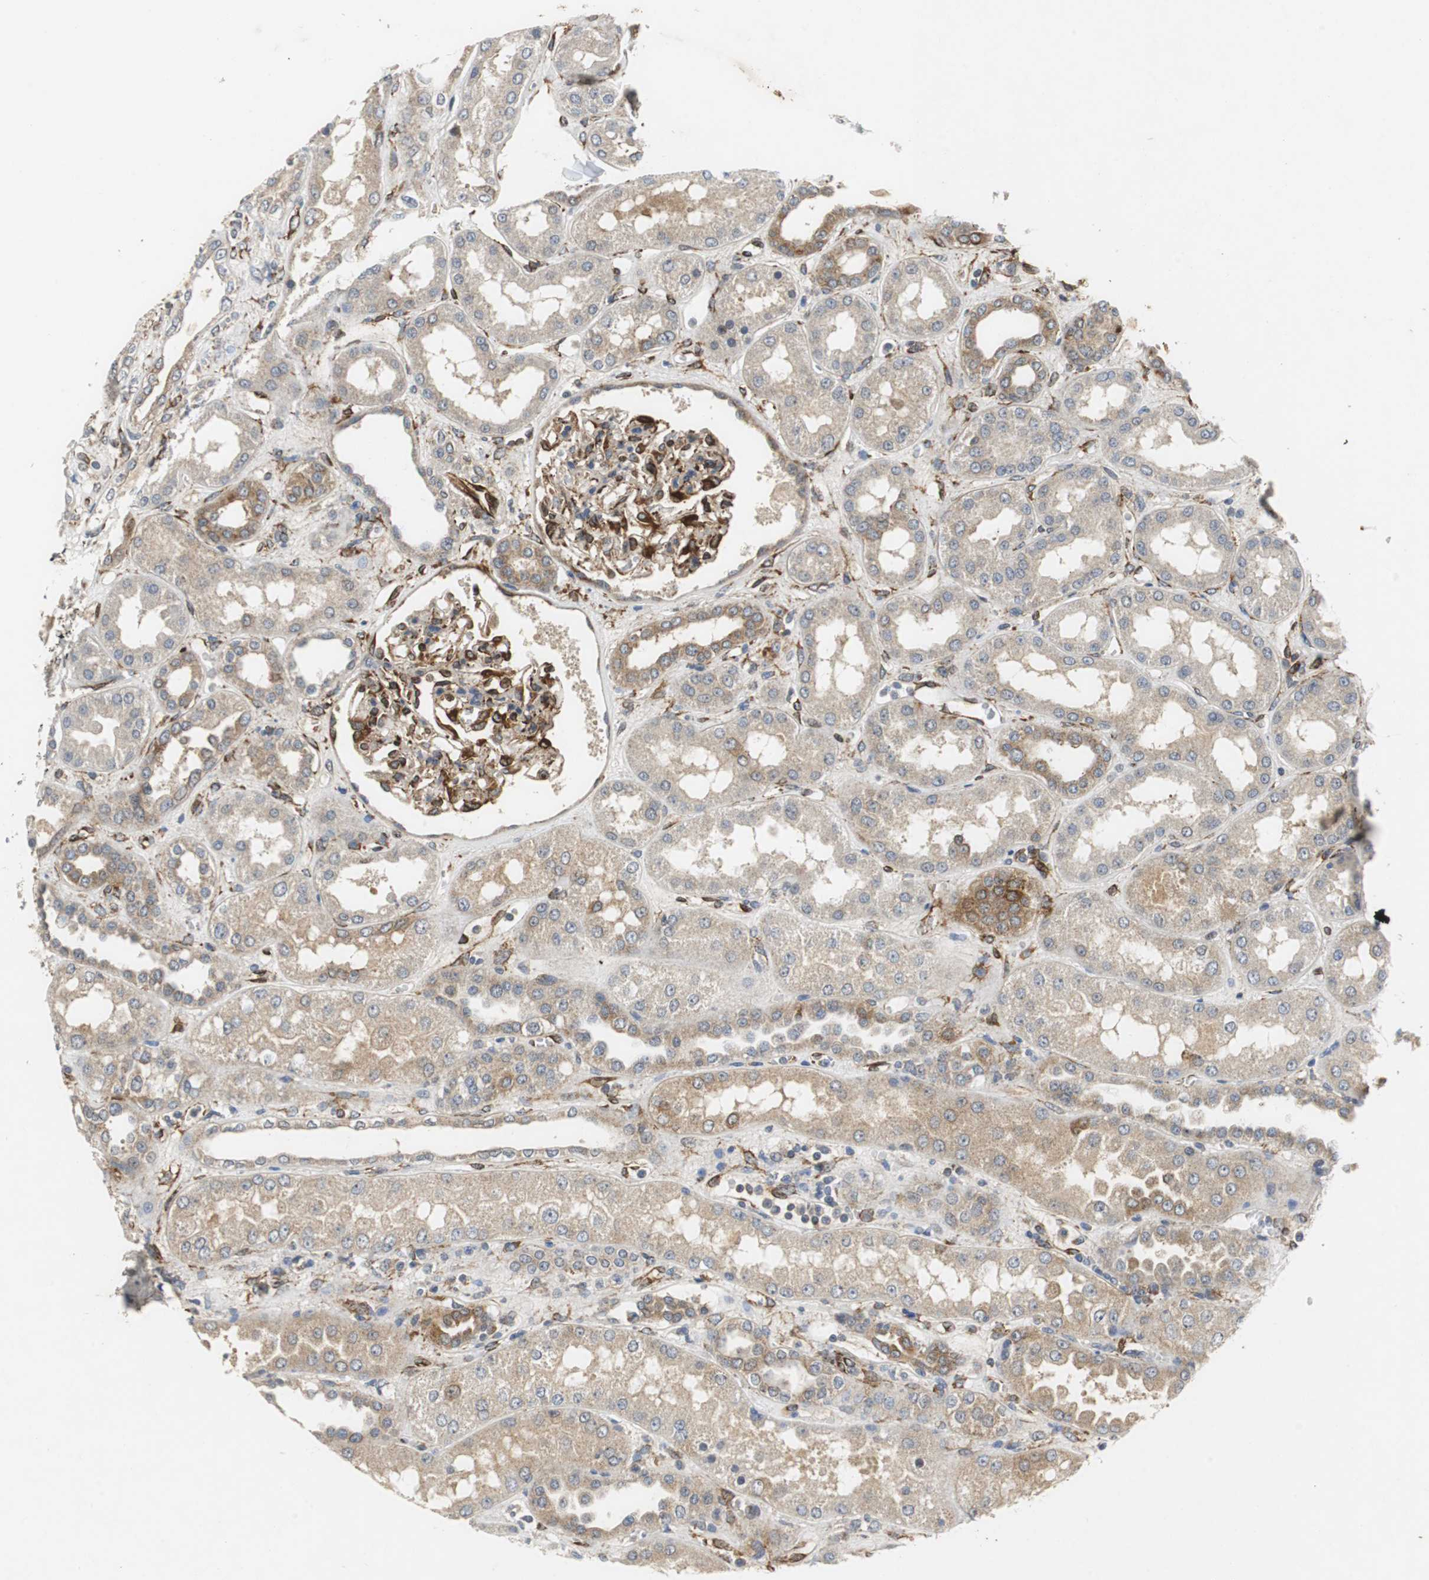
{"staining": {"intensity": "strong", "quantity": ">75%", "location": "cytoplasmic/membranous"}, "tissue": "kidney", "cell_type": "Cells in glomeruli", "image_type": "normal", "snomed": [{"axis": "morphology", "description": "Normal tissue, NOS"}, {"axis": "topography", "description": "Kidney"}], "caption": "Unremarkable kidney demonstrates strong cytoplasmic/membranous positivity in about >75% of cells in glomeruli.", "gene": "ISCU", "patient": {"sex": "male", "age": 59}}